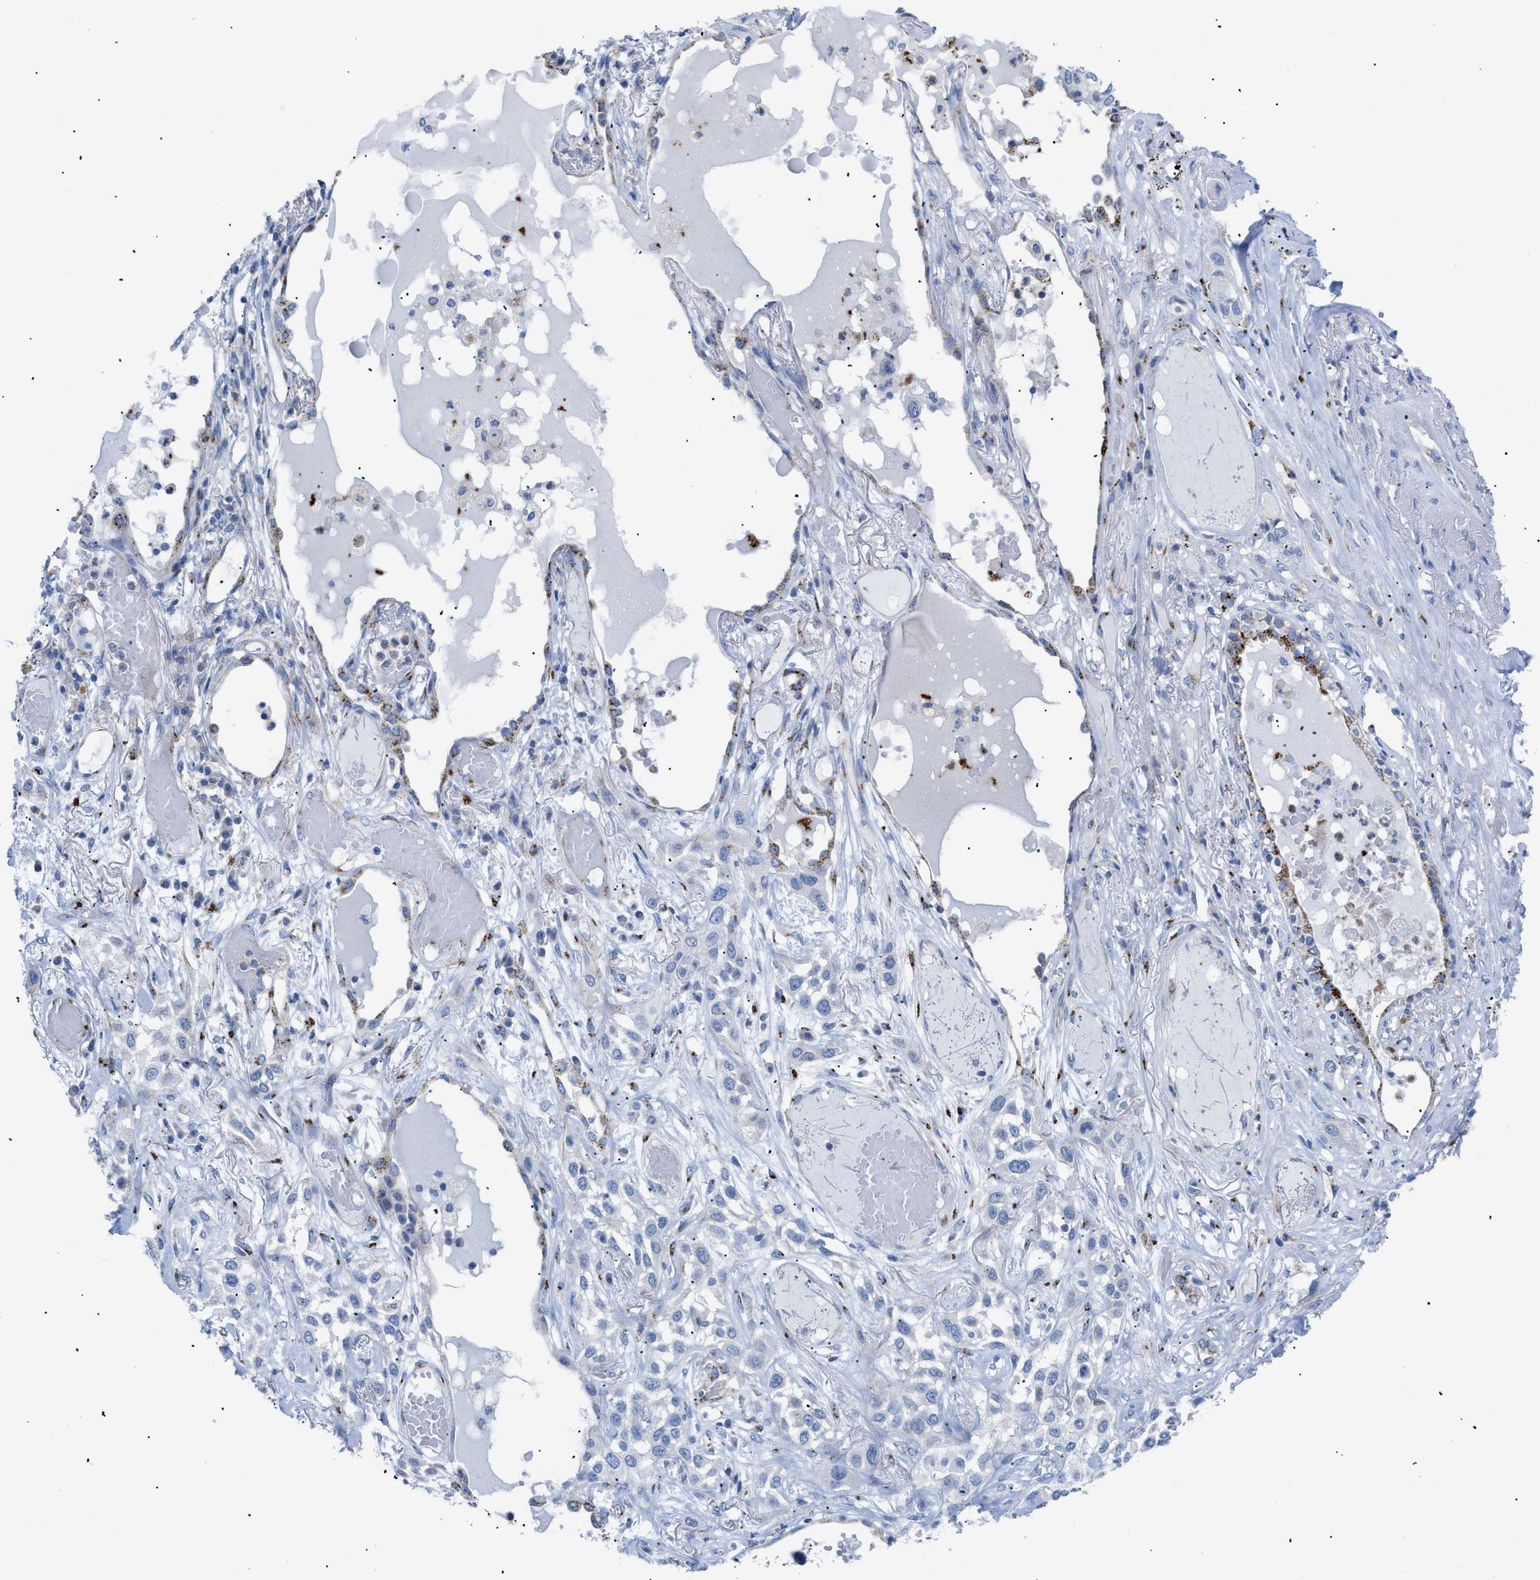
{"staining": {"intensity": "moderate", "quantity": "<25%", "location": "cytoplasmic/membranous"}, "tissue": "lung cancer", "cell_type": "Tumor cells", "image_type": "cancer", "snomed": [{"axis": "morphology", "description": "Squamous cell carcinoma, NOS"}, {"axis": "topography", "description": "Lung"}], "caption": "Immunohistochemical staining of lung squamous cell carcinoma displays low levels of moderate cytoplasmic/membranous protein positivity in about <25% of tumor cells.", "gene": "TMEM17", "patient": {"sex": "male", "age": 71}}